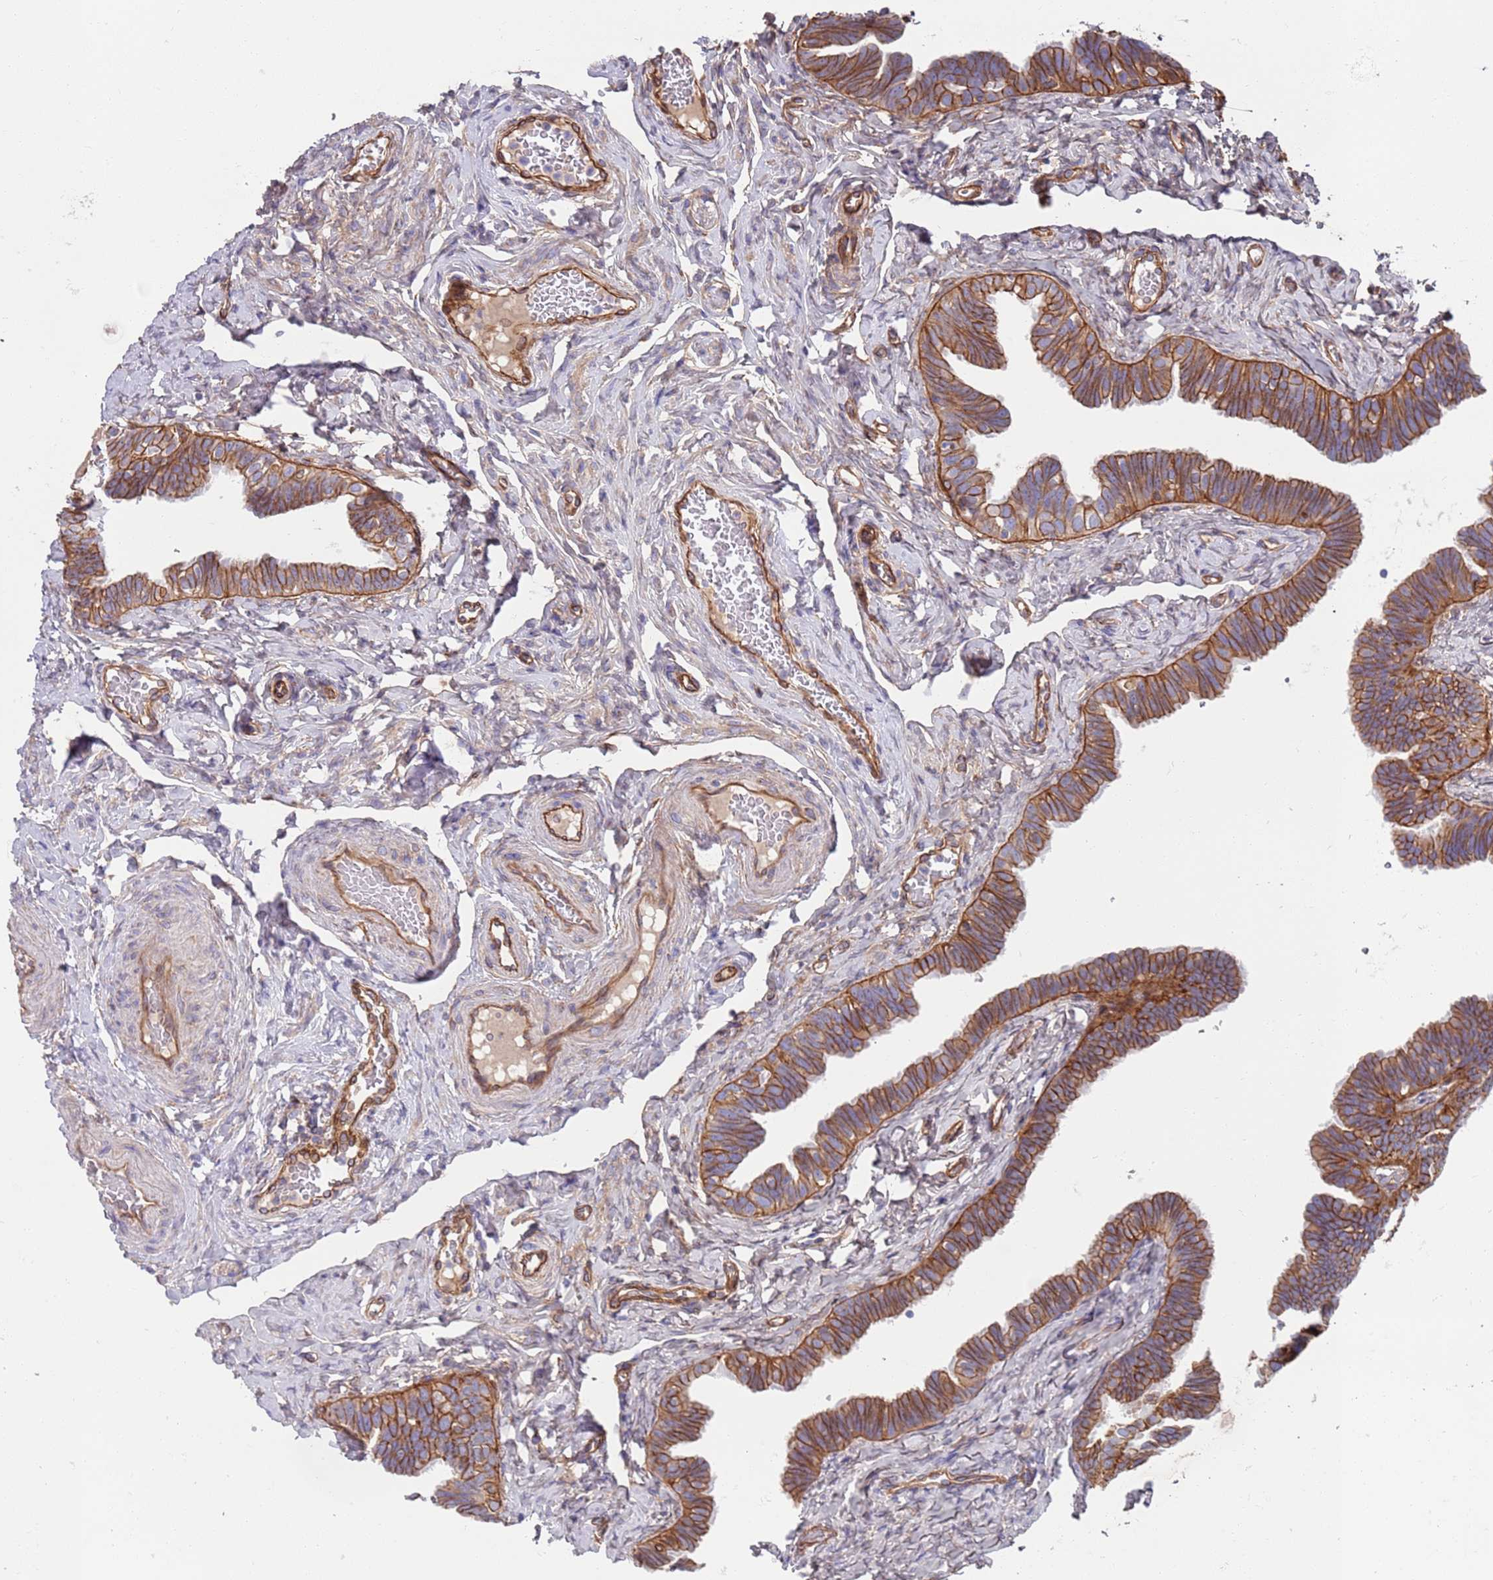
{"staining": {"intensity": "moderate", "quantity": "25%-75%", "location": "cytoplasmic/membranous"}, "tissue": "fallopian tube", "cell_type": "Glandular cells", "image_type": "normal", "snomed": [{"axis": "morphology", "description": "Normal tissue, NOS"}, {"axis": "topography", "description": "Fallopian tube"}], "caption": "The immunohistochemical stain shows moderate cytoplasmic/membranous expression in glandular cells of benign fallopian tube.", "gene": "JAKMIP2", "patient": {"sex": "female", "age": 39}}